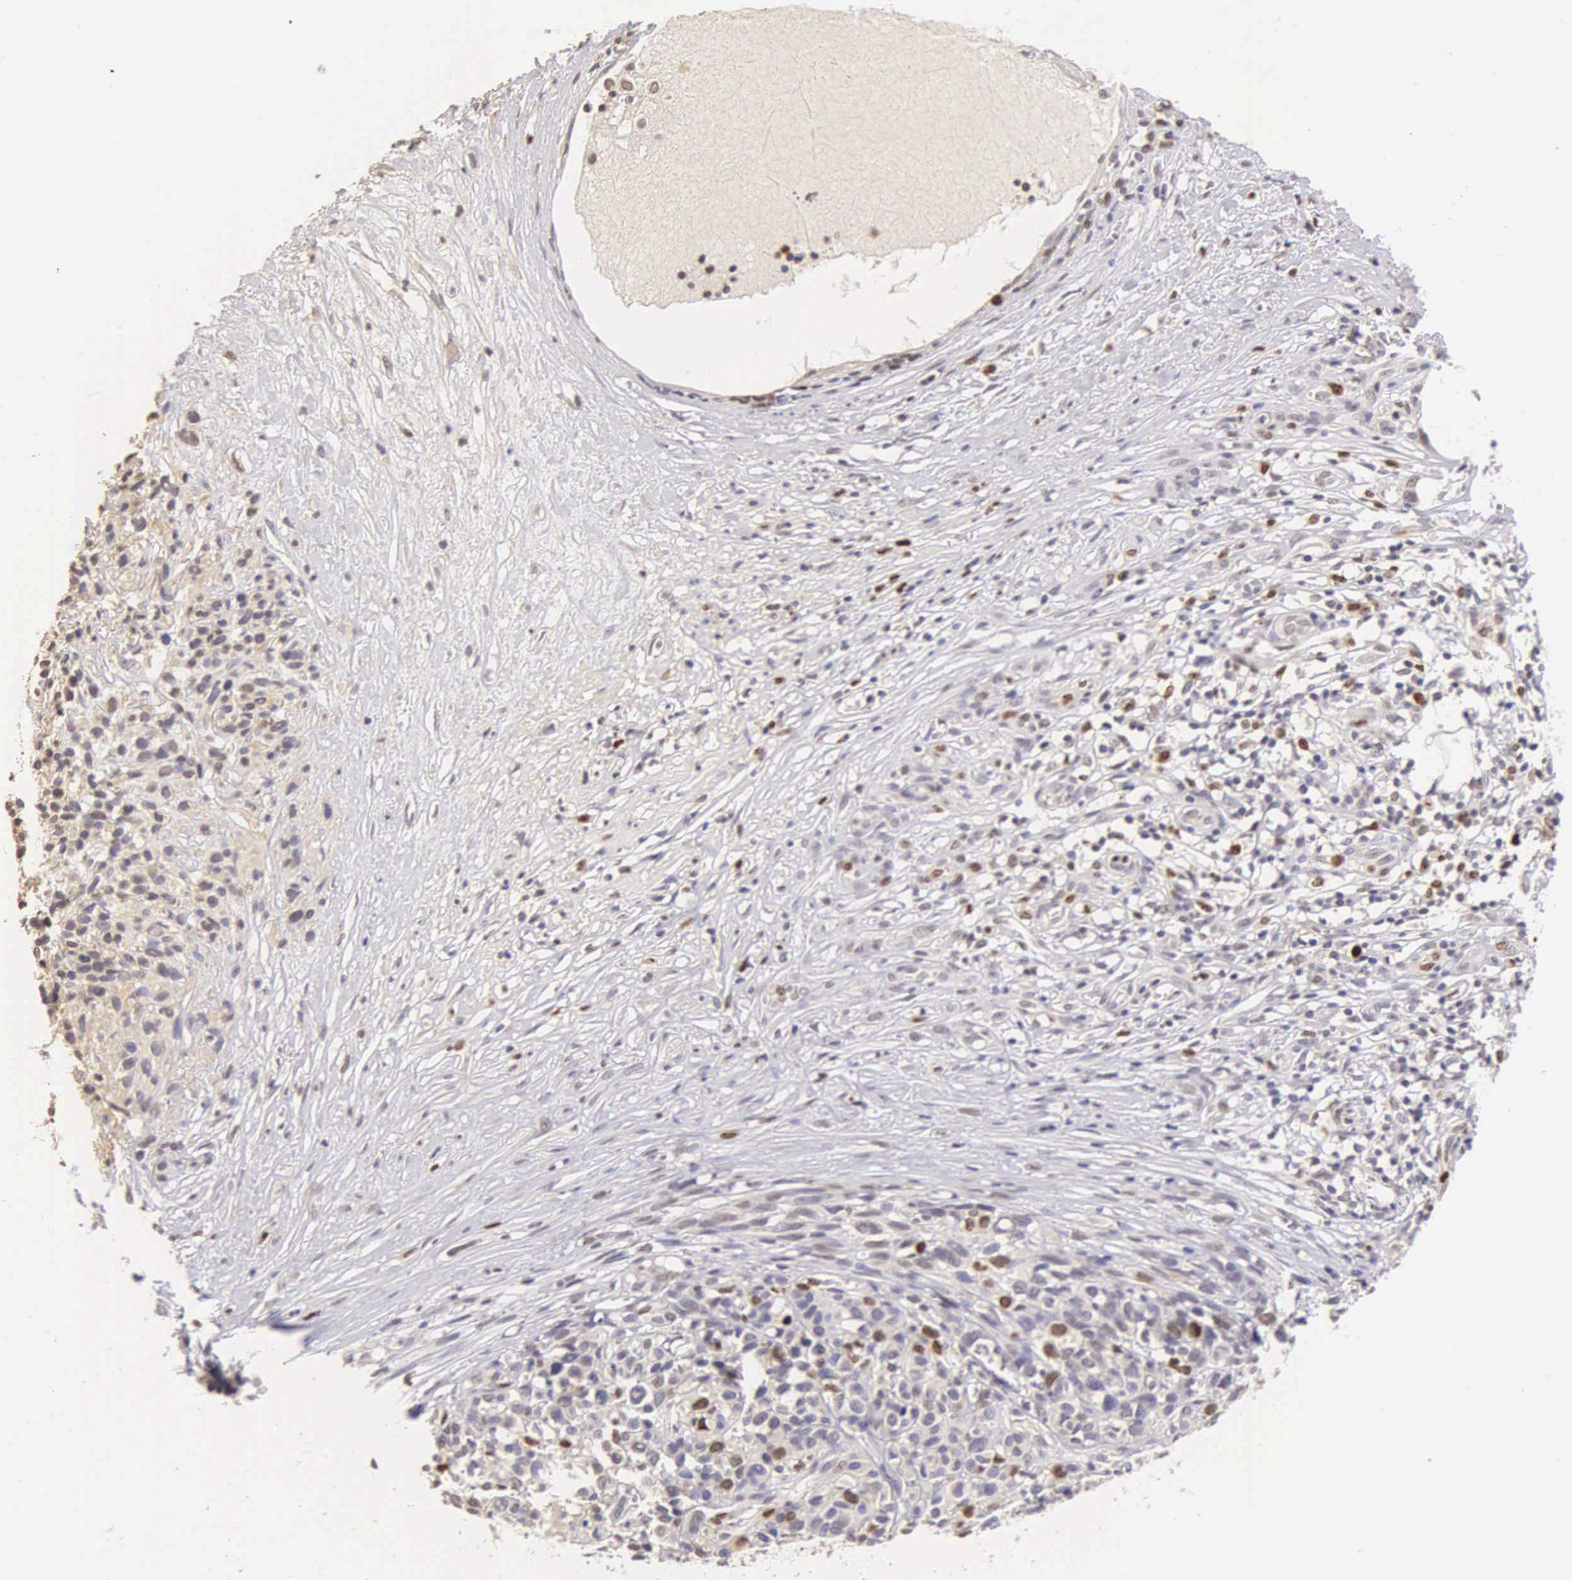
{"staining": {"intensity": "moderate", "quantity": "<25%", "location": "nuclear"}, "tissue": "melanoma", "cell_type": "Tumor cells", "image_type": "cancer", "snomed": [{"axis": "morphology", "description": "Malignant melanoma, NOS"}, {"axis": "topography", "description": "Skin"}], "caption": "About <25% of tumor cells in malignant melanoma demonstrate moderate nuclear protein staining as visualized by brown immunohistochemical staining.", "gene": "MKI67", "patient": {"sex": "female", "age": 85}}